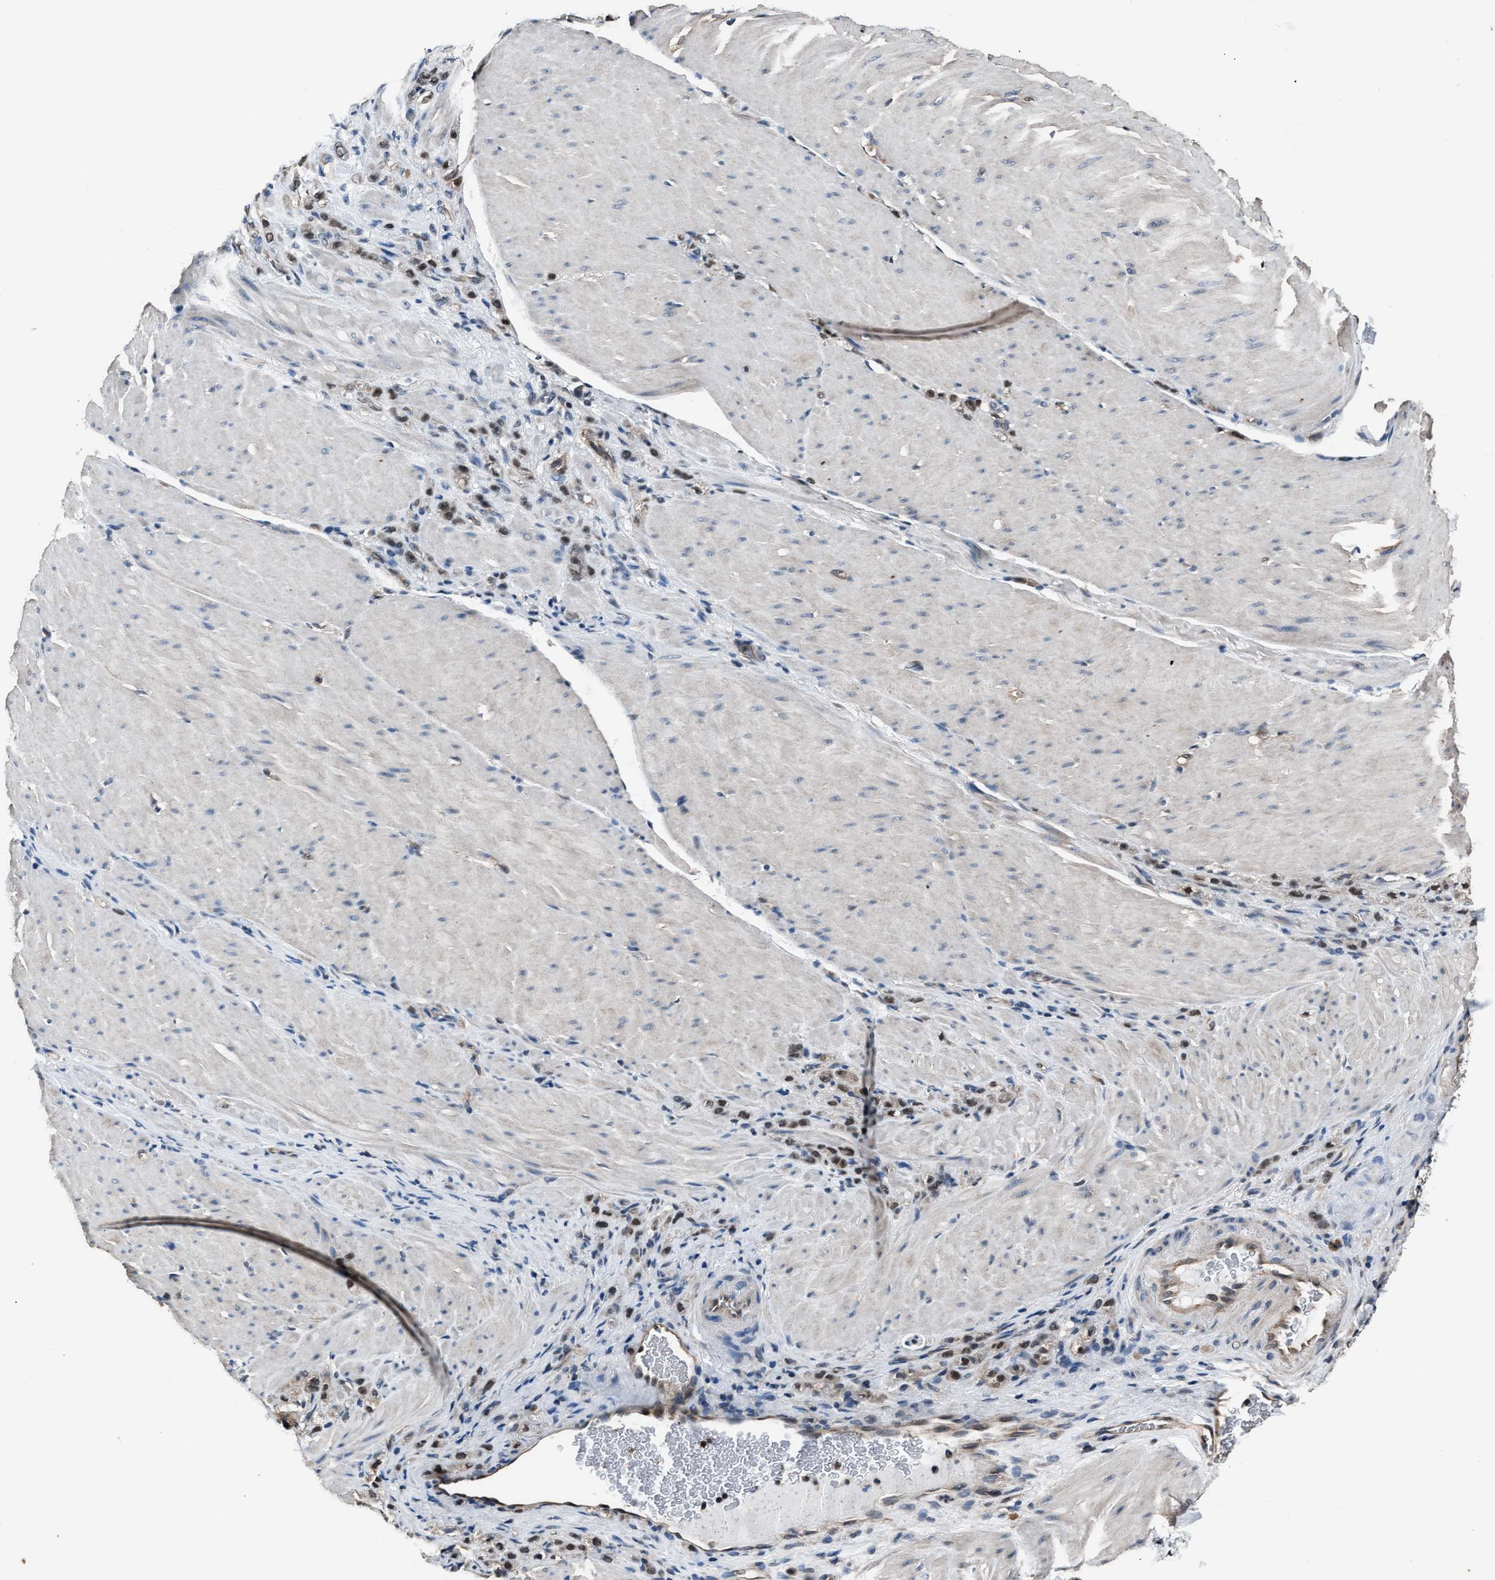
{"staining": {"intensity": "moderate", "quantity": ">75%", "location": "nuclear"}, "tissue": "stomach cancer", "cell_type": "Tumor cells", "image_type": "cancer", "snomed": [{"axis": "morphology", "description": "Normal tissue, NOS"}, {"axis": "morphology", "description": "Adenocarcinoma, NOS"}, {"axis": "topography", "description": "Stomach"}], "caption": "Stomach cancer stained with DAB IHC displays medium levels of moderate nuclear staining in approximately >75% of tumor cells.", "gene": "DFFA", "patient": {"sex": "male", "age": 82}}